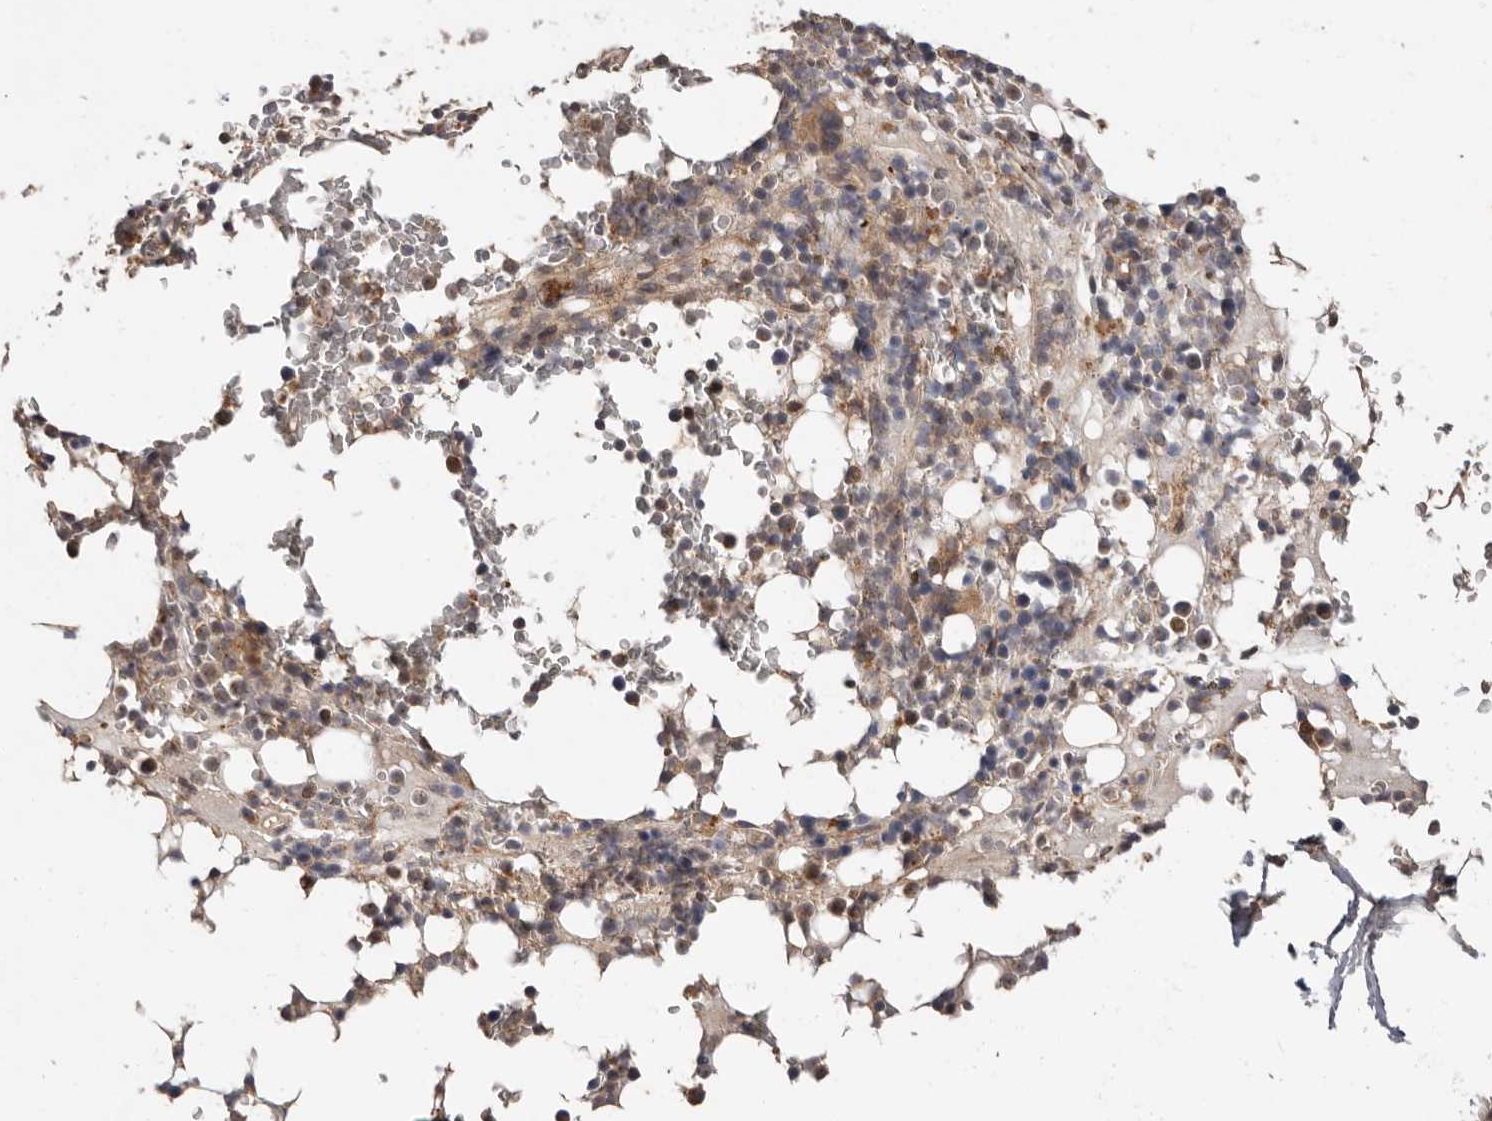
{"staining": {"intensity": "moderate", "quantity": "25%-75%", "location": "cytoplasmic/membranous"}, "tissue": "bone marrow", "cell_type": "Hematopoietic cells", "image_type": "normal", "snomed": [{"axis": "morphology", "description": "Normal tissue, NOS"}, {"axis": "topography", "description": "Bone marrow"}], "caption": "Bone marrow stained with IHC shows moderate cytoplasmic/membranous positivity in about 25%-75% of hematopoietic cells. (DAB IHC with brightfield microscopy, high magnification).", "gene": "RSPO2", "patient": {"sex": "male", "age": 58}}